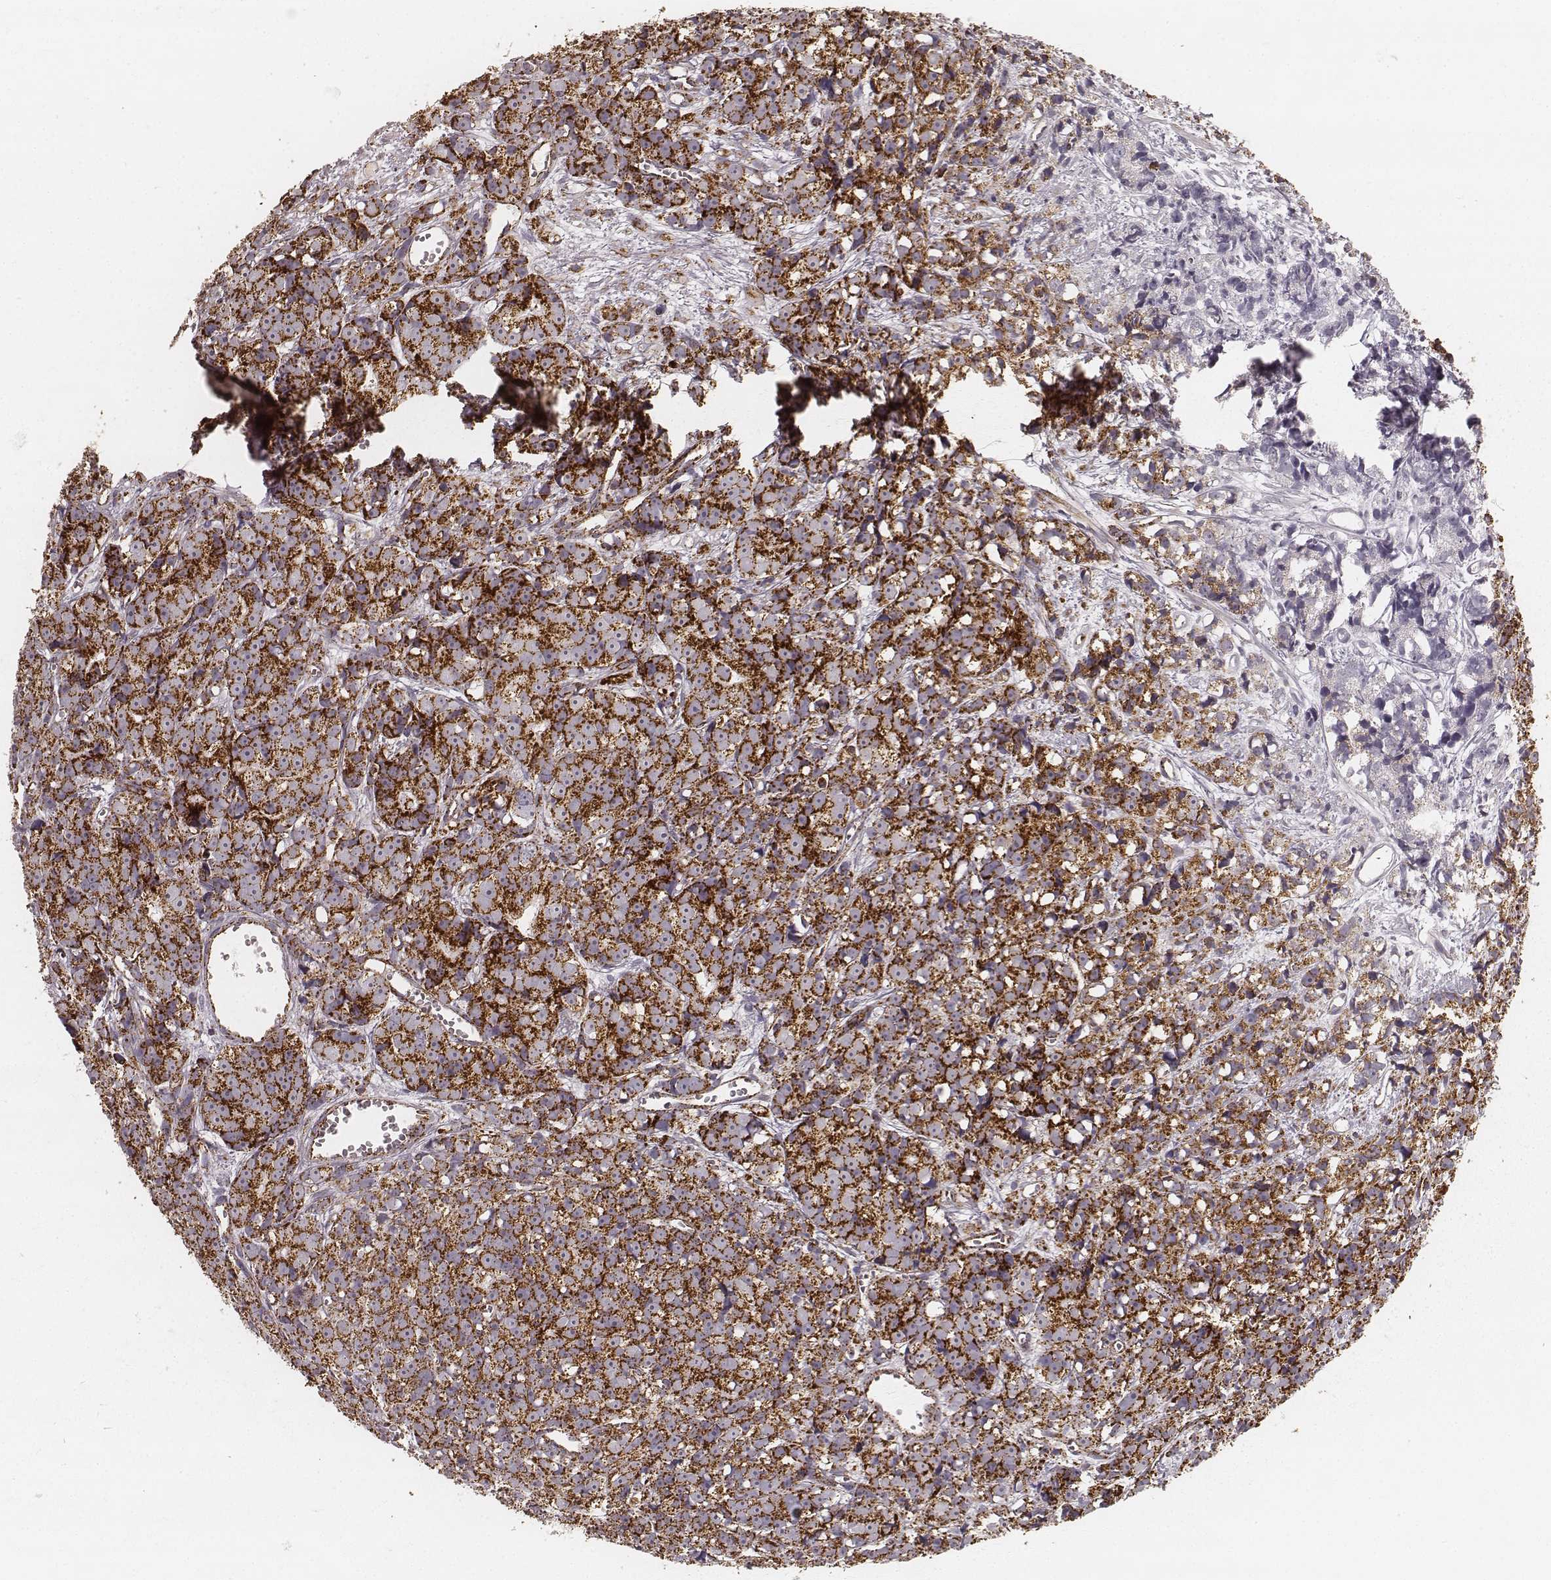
{"staining": {"intensity": "strong", "quantity": ">75%", "location": "cytoplasmic/membranous"}, "tissue": "prostate cancer", "cell_type": "Tumor cells", "image_type": "cancer", "snomed": [{"axis": "morphology", "description": "Adenocarcinoma, High grade"}, {"axis": "topography", "description": "Prostate"}], "caption": "Prostate cancer (high-grade adenocarcinoma) was stained to show a protein in brown. There is high levels of strong cytoplasmic/membranous staining in approximately >75% of tumor cells. The protein of interest is stained brown, and the nuclei are stained in blue (DAB (3,3'-diaminobenzidine) IHC with brightfield microscopy, high magnification).", "gene": "CS", "patient": {"sex": "male", "age": 77}}